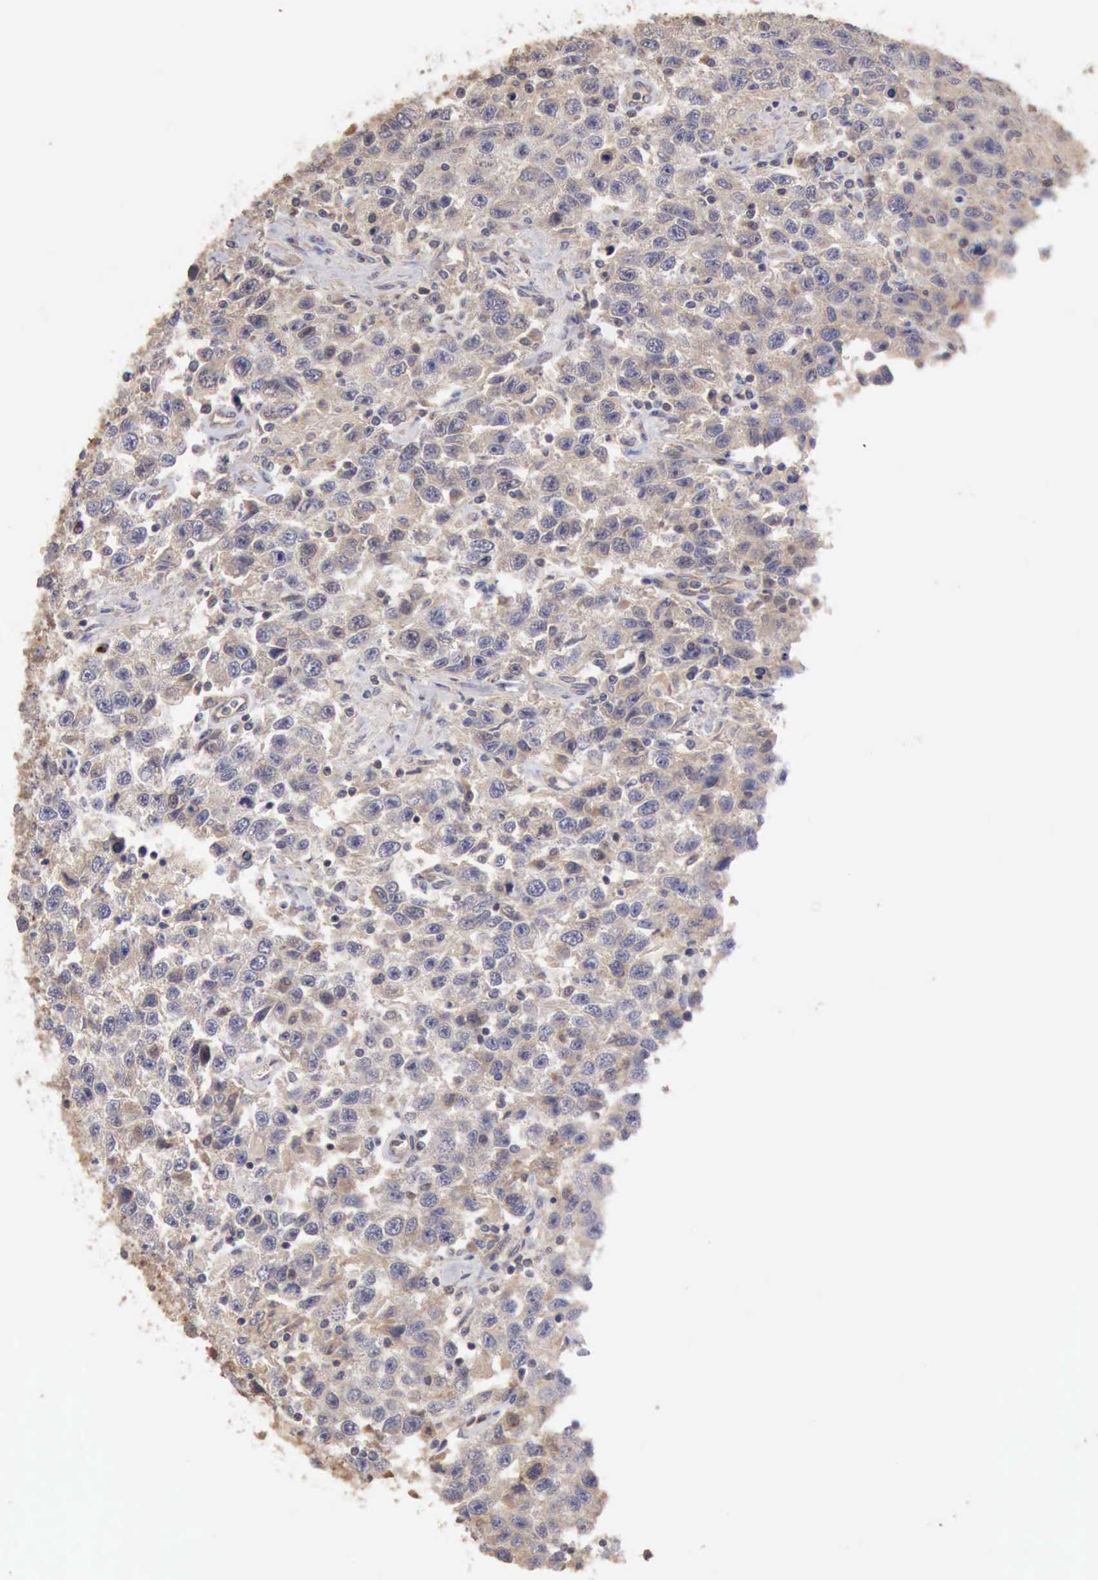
{"staining": {"intensity": "negative", "quantity": "none", "location": "none"}, "tissue": "testis cancer", "cell_type": "Tumor cells", "image_type": "cancer", "snomed": [{"axis": "morphology", "description": "Seminoma, NOS"}, {"axis": "topography", "description": "Testis"}], "caption": "Tumor cells show no significant protein expression in seminoma (testis).", "gene": "BMX", "patient": {"sex": "male", "age": 41}}